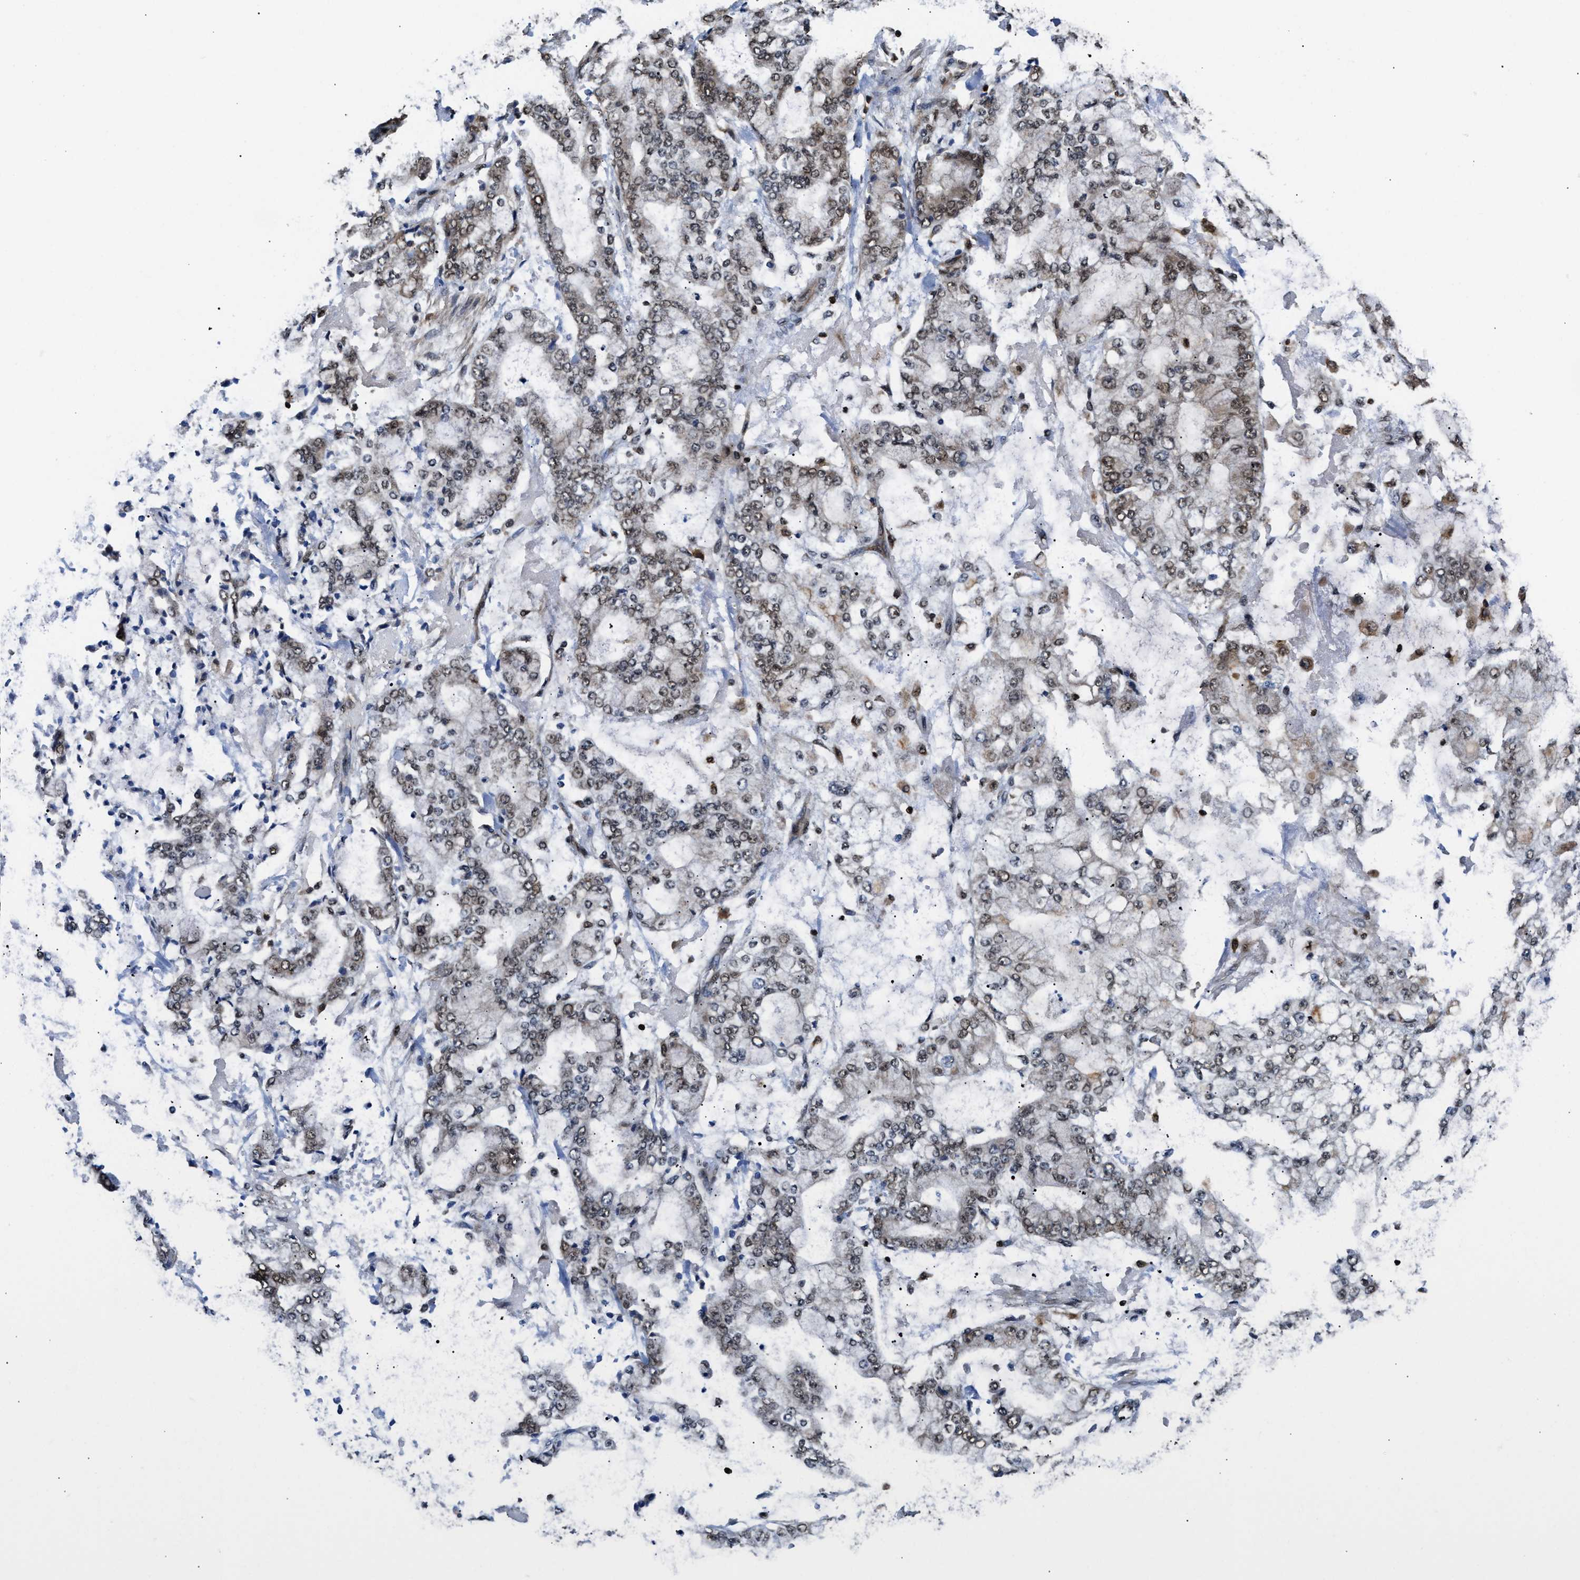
{"staining": {"intensity": "weak", "quantity": "25%-75%", "location": "cytoplasmic/membranous,nuclear"}, "tissue": "stomach cancer", "cell_type": "Tumor cells", "image_type": "cancer", "snomed": [{"axis": "morphology", "description": "Adenocarcinoma, NOS"}, {"axis": "topography", "description": "Stomach"}], "caption": "Protein expression by immunohistochemistry (IHC) exhibits weak cytoplasmic/membranous and nuclear positivity in approximately 25%-75% of tumor cells in stomach cancer.", "gene": "STK10", "patient": {"sex": "male", "age": 76}}